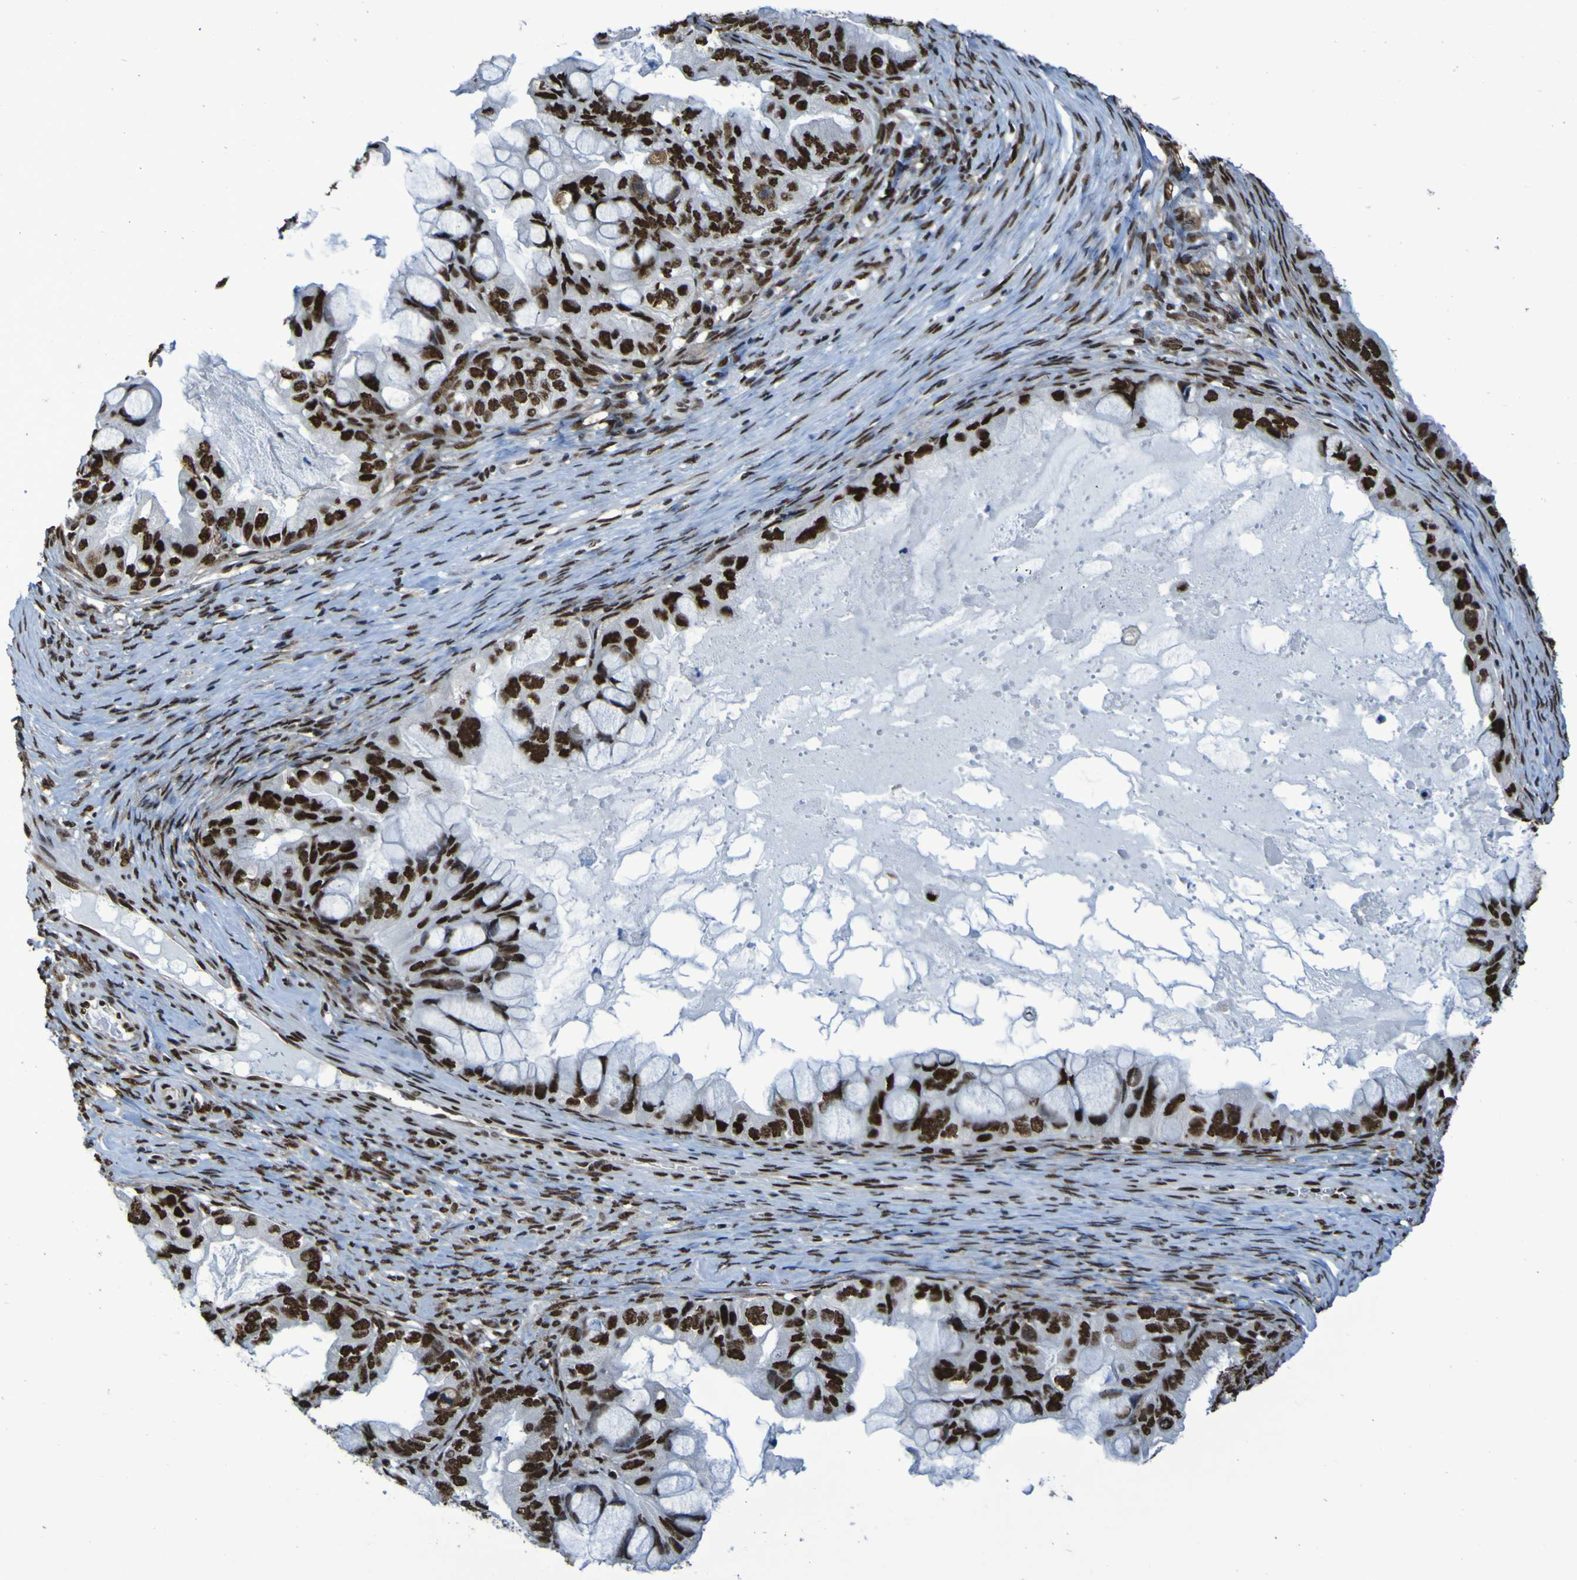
{"staining": {"intensity": "strong", "quantity": ">75%", "location": "nuclear"}, "tissue": "ovarian cancer", "cell_type": "Tumor cells", "image_type": "cancer", "snomed": [{"axis": "morphology", "description": "Cystadenocarcinoma, mucinous, NOS"}, {"axis": "topography", "description": "Ovary"}], "caption": "Protein positivity by IHC exhibits strong nuclear positivity in about >75% of tumor cells in ovarian cancer (mucinous cystadenocarcinoma).", "gene": "HNRNPR", "patient": {"sex": "female", "age": 80}}